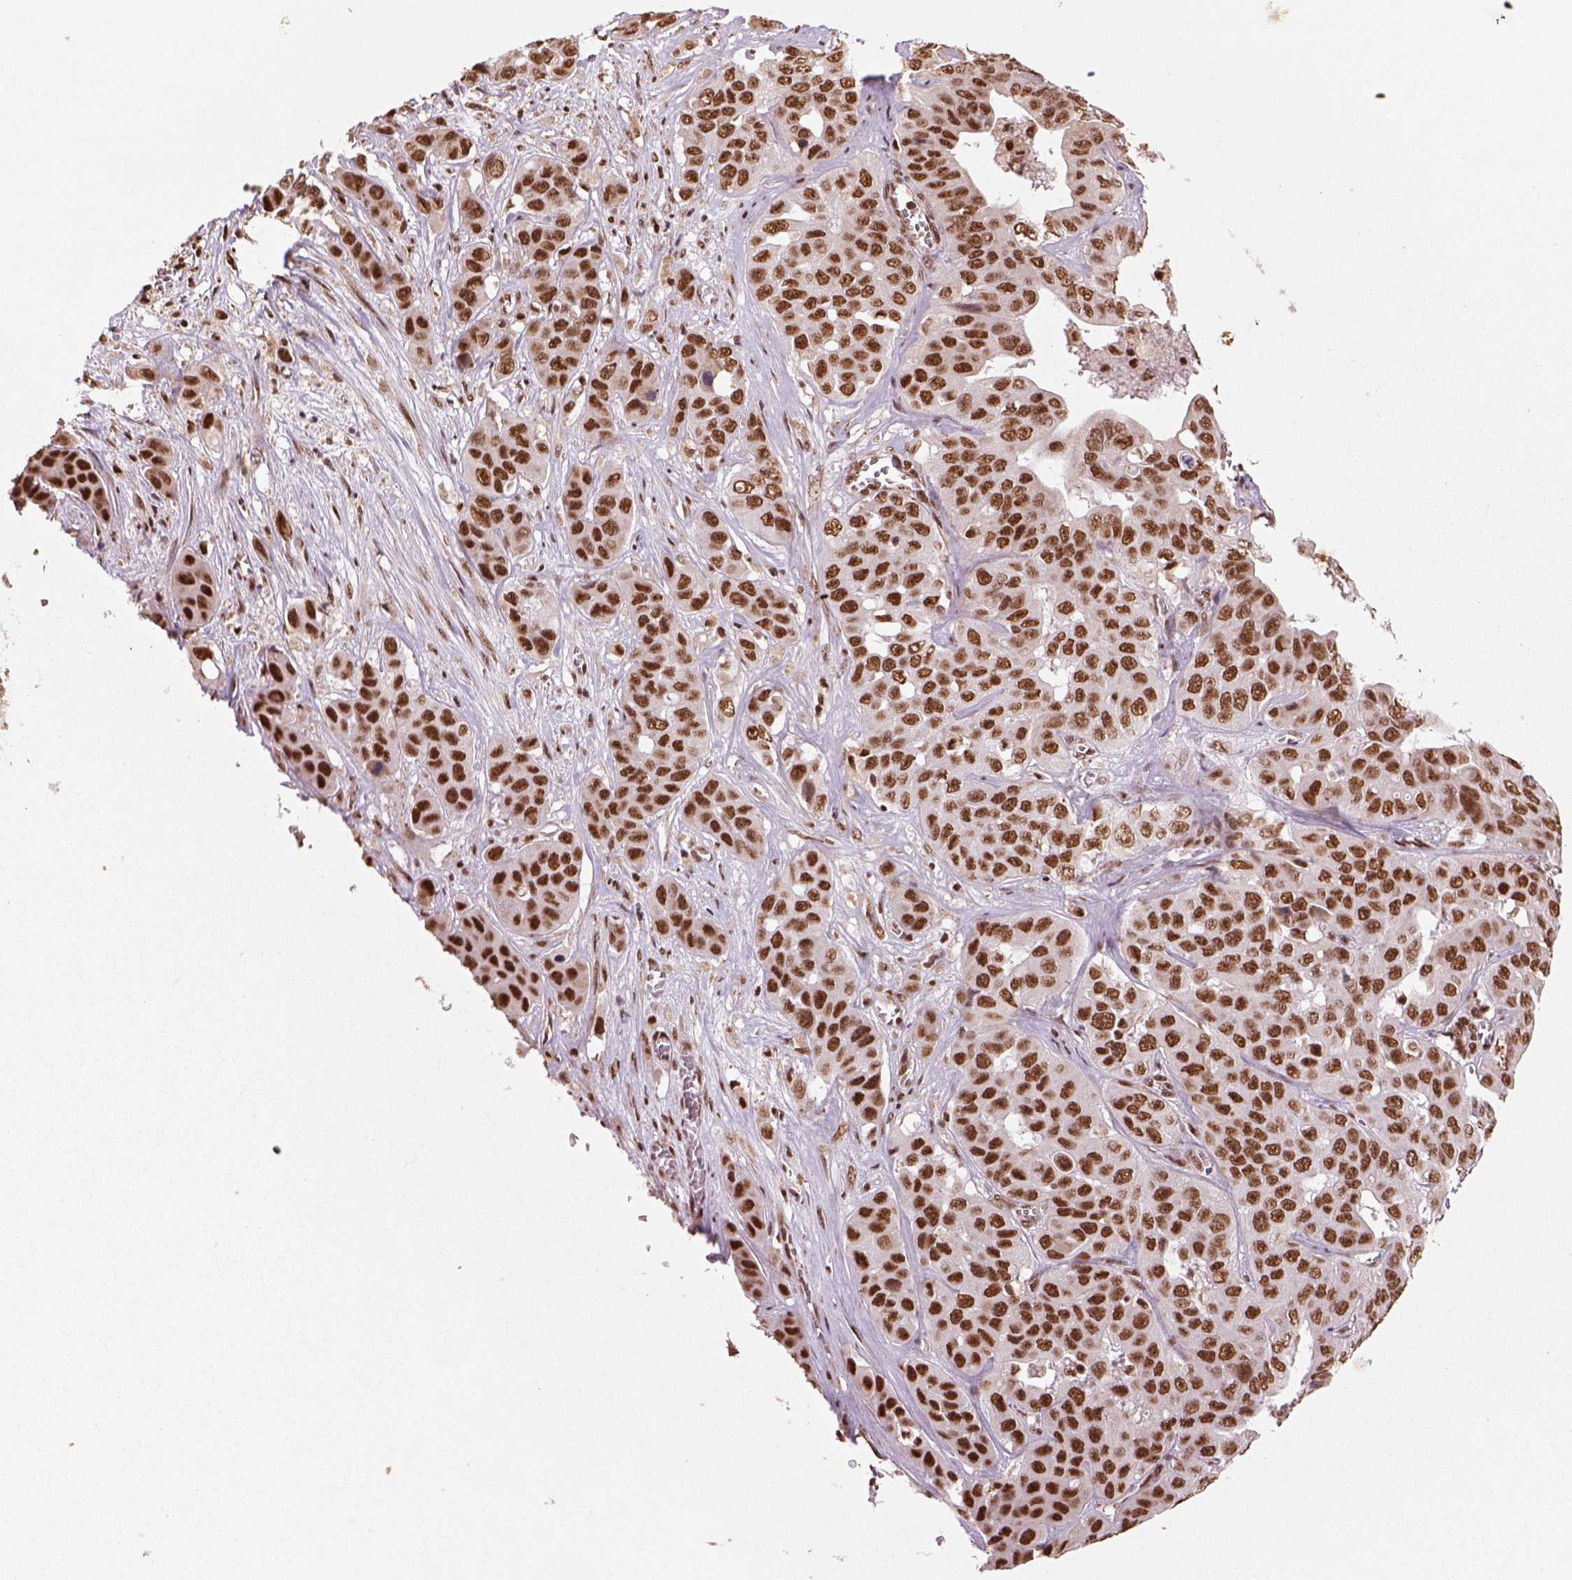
{"staining": {"intensity": "strong", "quantity": ">75%", "location": "nuclear"}, "tissue": "liver cancer", "cell_type": "Tumor cells", "image_type": "cancer", "snomed": [{"axis": "morphology", "description": "Cholangiocarcinoma"}, {"axis": "topography", "description": "Liver"}], "caption": "The photomicrograph exhibits a brown stain indicating the presence of a protein in the nuclear of tumor cells in cholangiocarcinoma (liver). Ihc stains the protein of interest in brown and the nuclei are stained blue.", "gene": "CCAR1", "patient": {"sex": "female", "age": 52}}